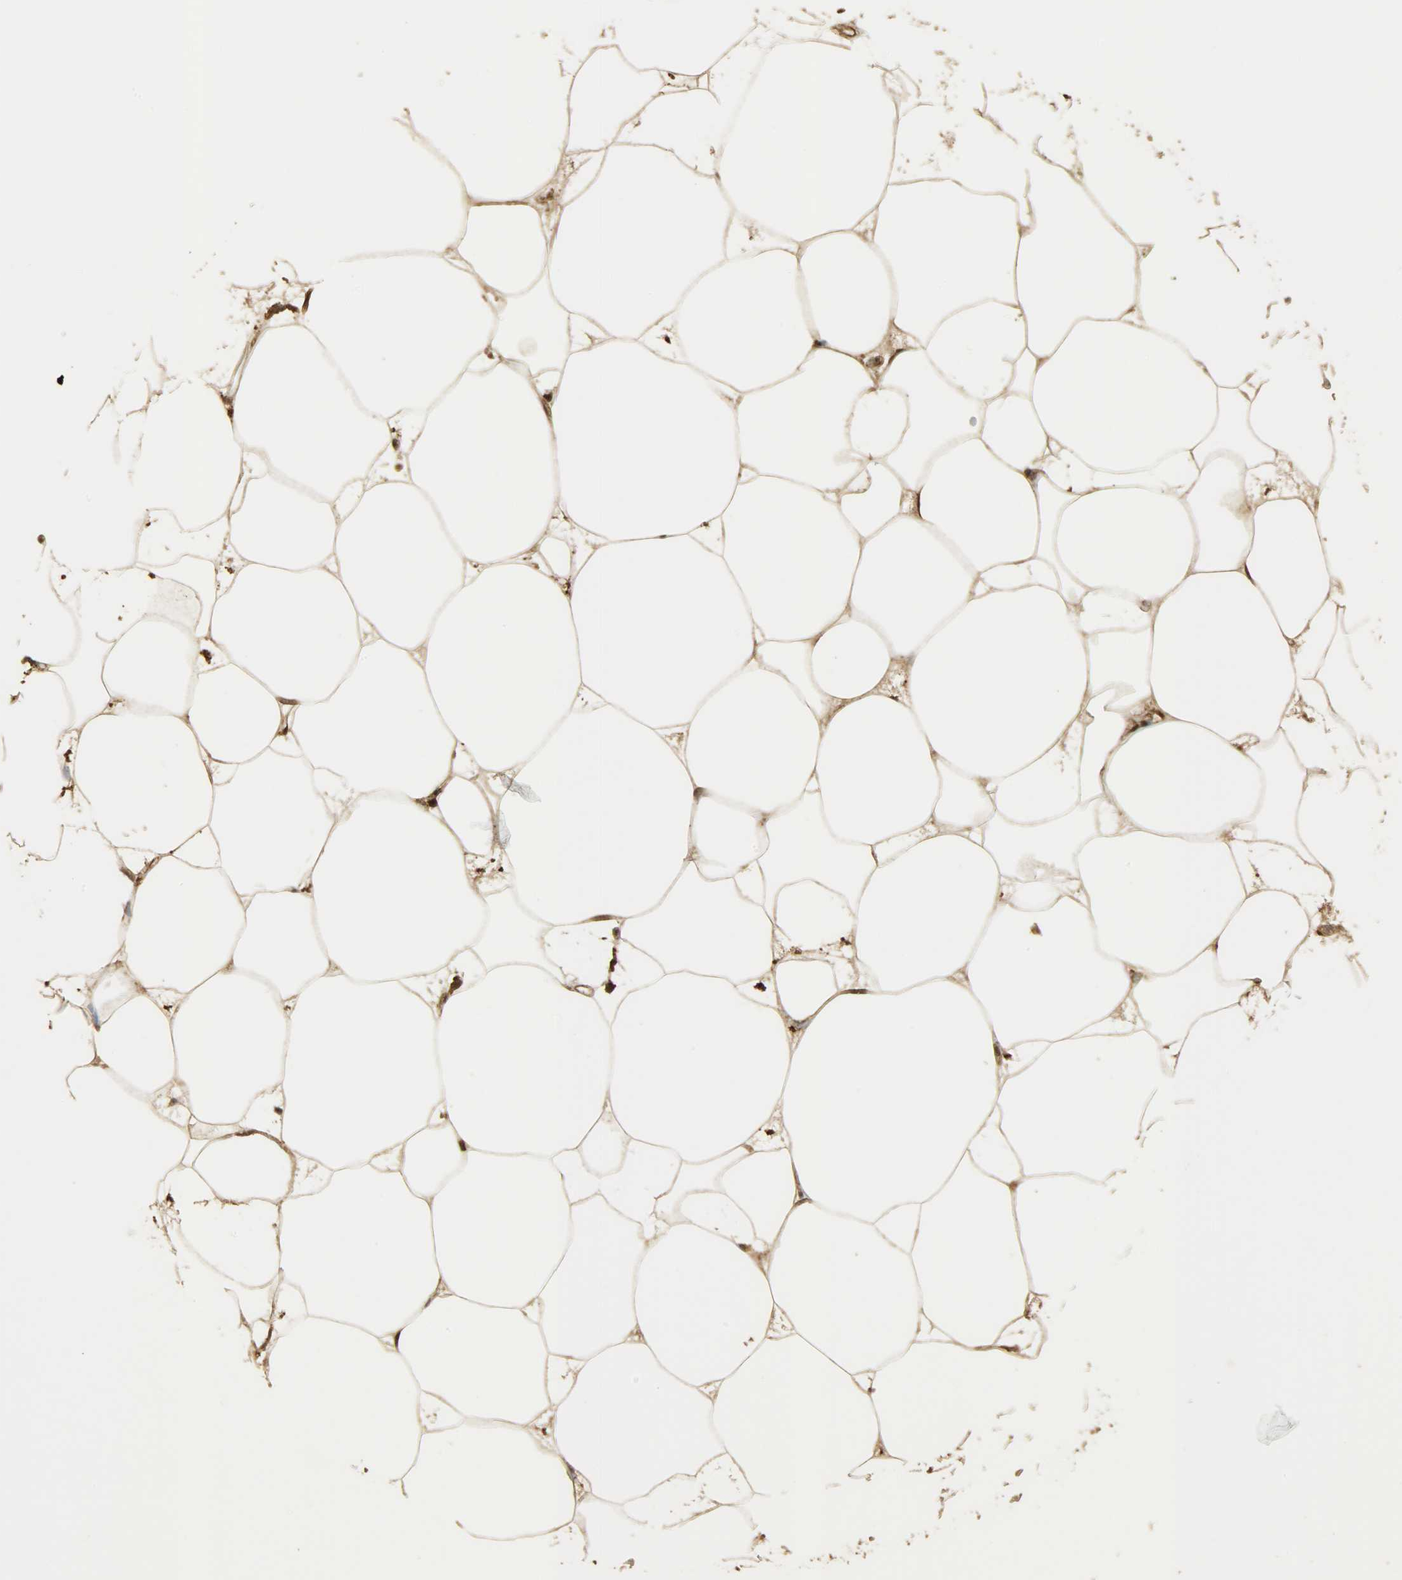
{"staining": {"intensity": "moderate", "quantity": ">75%", "location": "cytoplasmic/membranous,nuclear"}, "tissue": "adipose tissue", "cell_type": "Adipocytes", "image_type": "normal", "snomed": [{"axis": "morphology", "description": "Normal tissue, NOS"}, {"axis": "morphology", "description": "Duct carcinoma"}, {"axis": "topography", "description": "Breast"}, {"axis": "topography", "description": "Adipose tissue"}], "caption": "Adipose tissue stained for a protein shows moderate cytoplasmic/membranous,nuclear positivity in adipocytes. The staining was performed using DAB to visualize the protein expression in brown, while the nuclei were stained in blue with hematoxylin (Magnification: 20x).", "gene": "YWHAZ", "patient": {"sex": "female", "age": 37}}